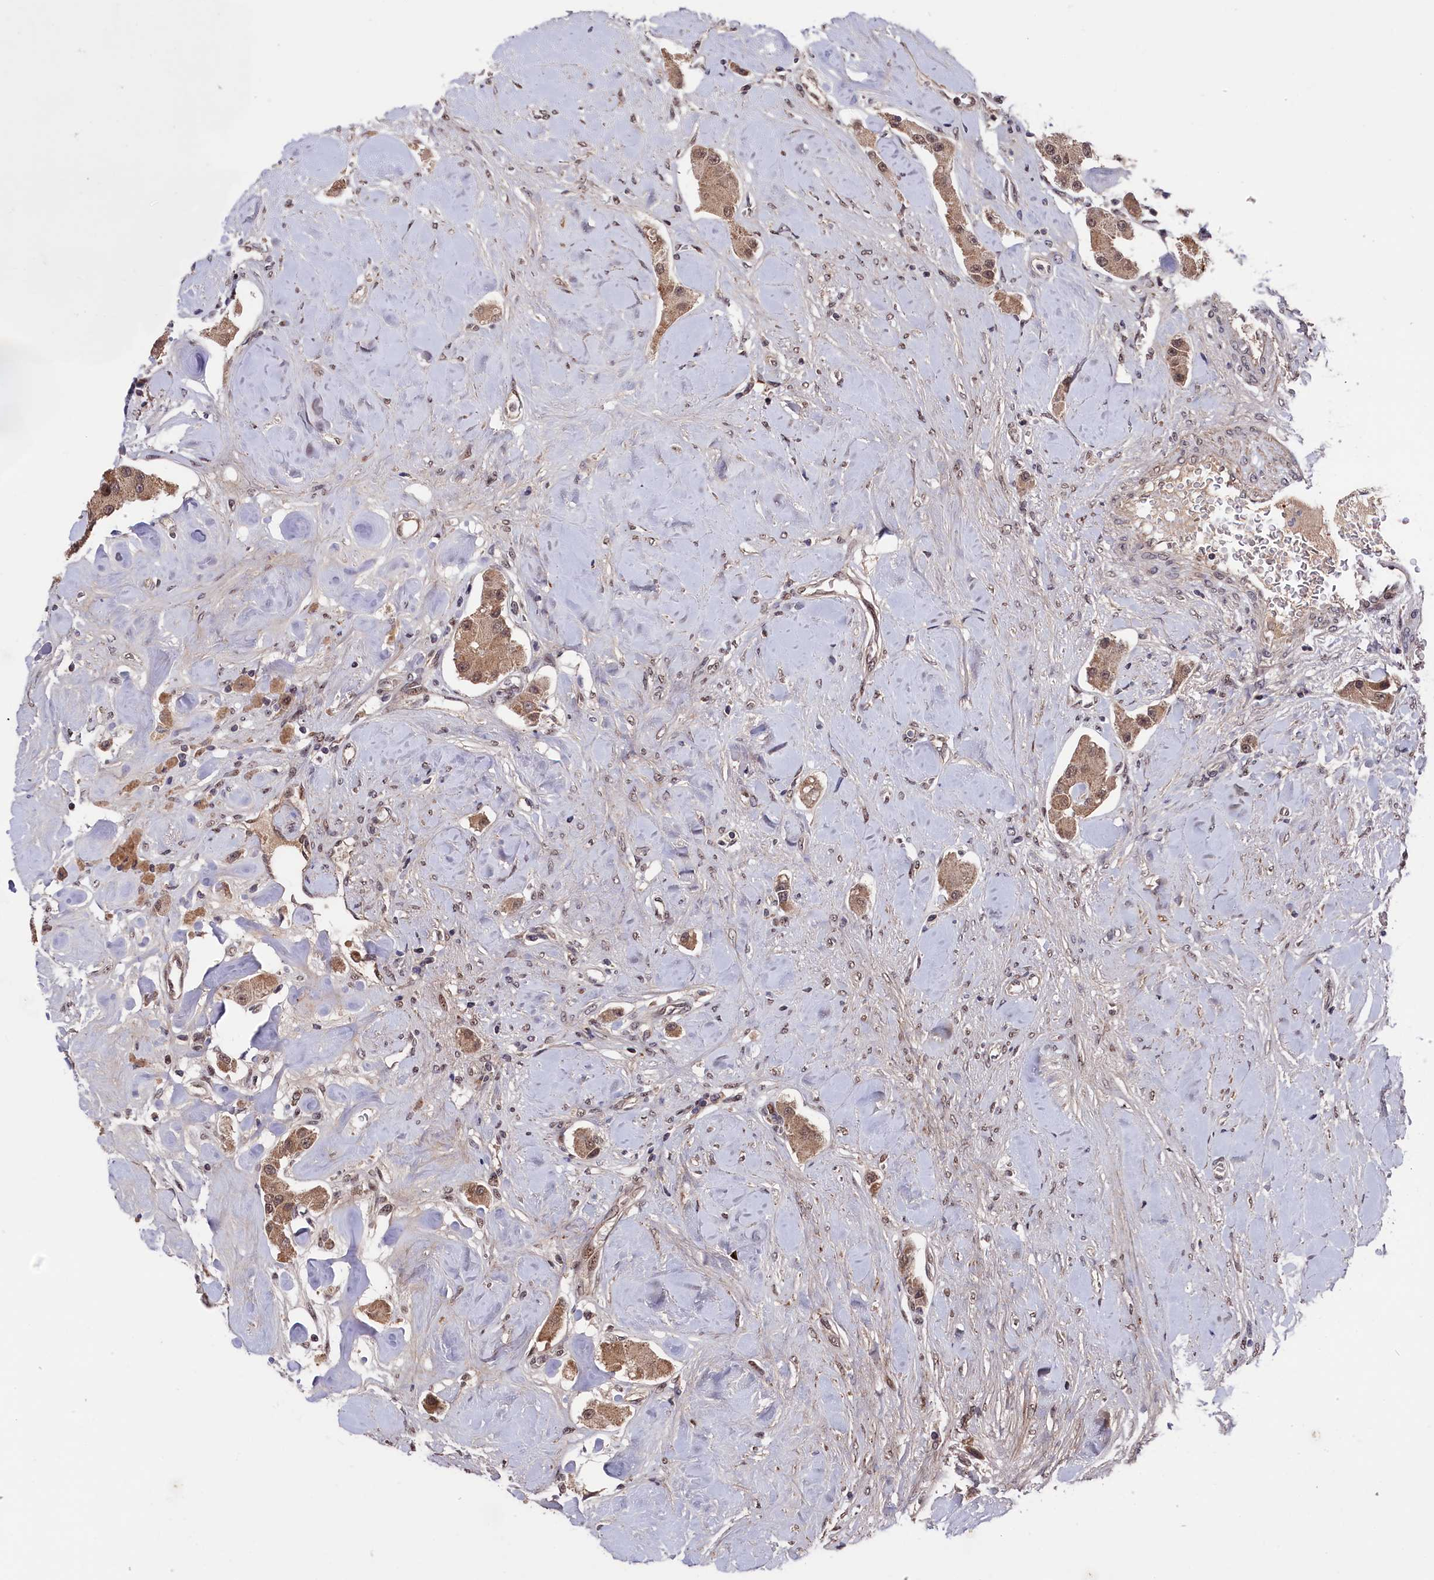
{"staining": {"intensity": "moderate", "quantity": ">75%", "location": "cytoplasmic/membranous"}, "tissue": "carcinoid", "cell_type": "Tumor cells", "image_type": "cancer", "snomed": [{"axis": "morphology", "description": "Carcinoid, malignant, NOS"}, {"axis": "topography", "description": "Pancreas"}], "caption": "Carcinoid (malignant) stained with a brown dye displays moderate cytoplasmic/membranous positive expression in about >75% of tumor cells.", "gene": "CLPX", "patient": {"sex": "male", "age": 41}}